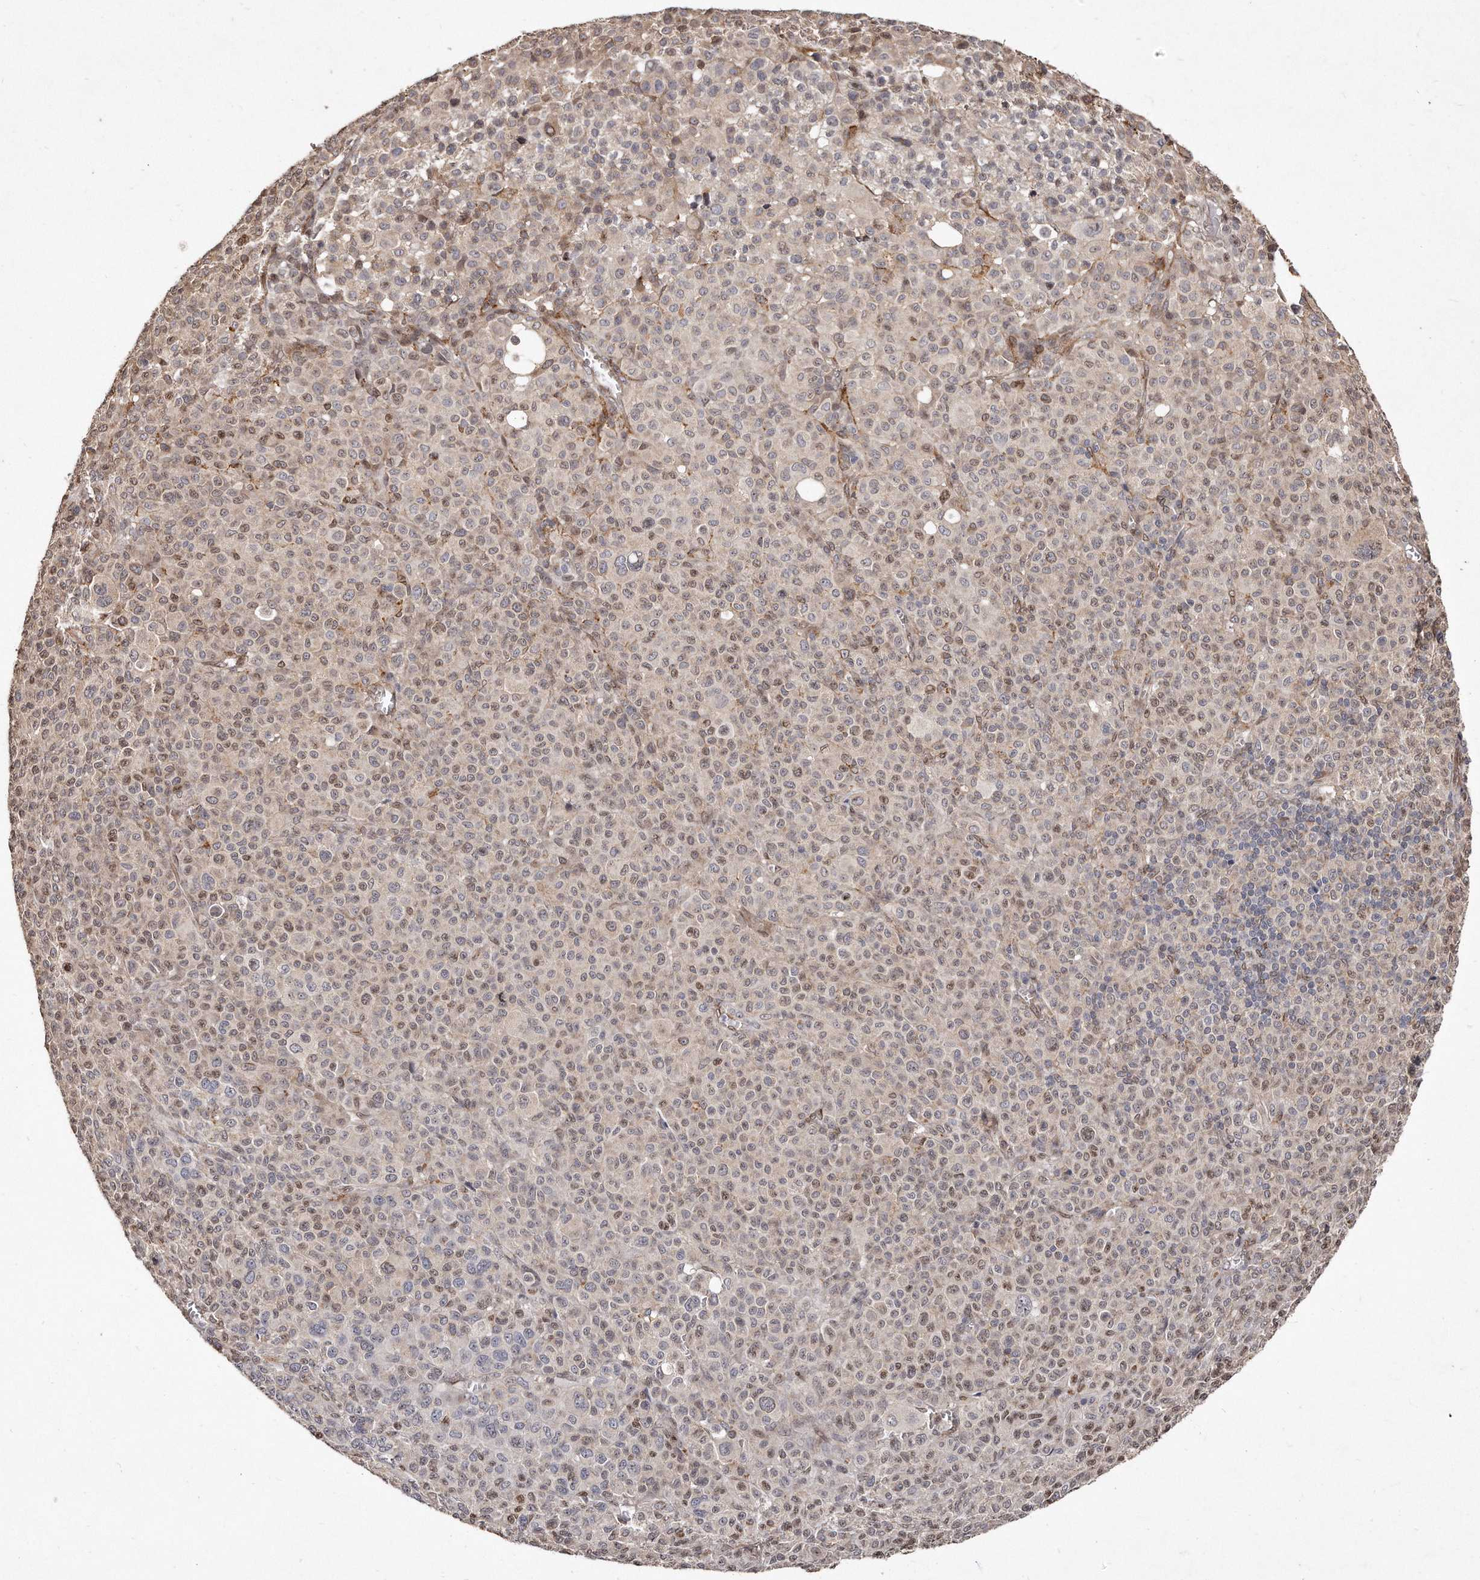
{"staining": {"intensity": "weak", "quantity": "25%-75%", "location": "nuclear"}, "tissue": "melanoma", "cell_type": "Tumor cells", "image_type": "cancer", "snomed": [{"axis": "morphology", "description": "Malignant melanoma, Metastatic site"}, {"axis": "topography", "description": "Skin"}], "caption": "Immunohistochemistry image of neoplastic tissue: melanoma stained using IHC reveals low levels of weak protein expression localized specifically in the nuclear of tumor cells, appearing as a nuclear brown color.", "gene": "HASPIN", "patient": {"sex": "female", "age": 74}}